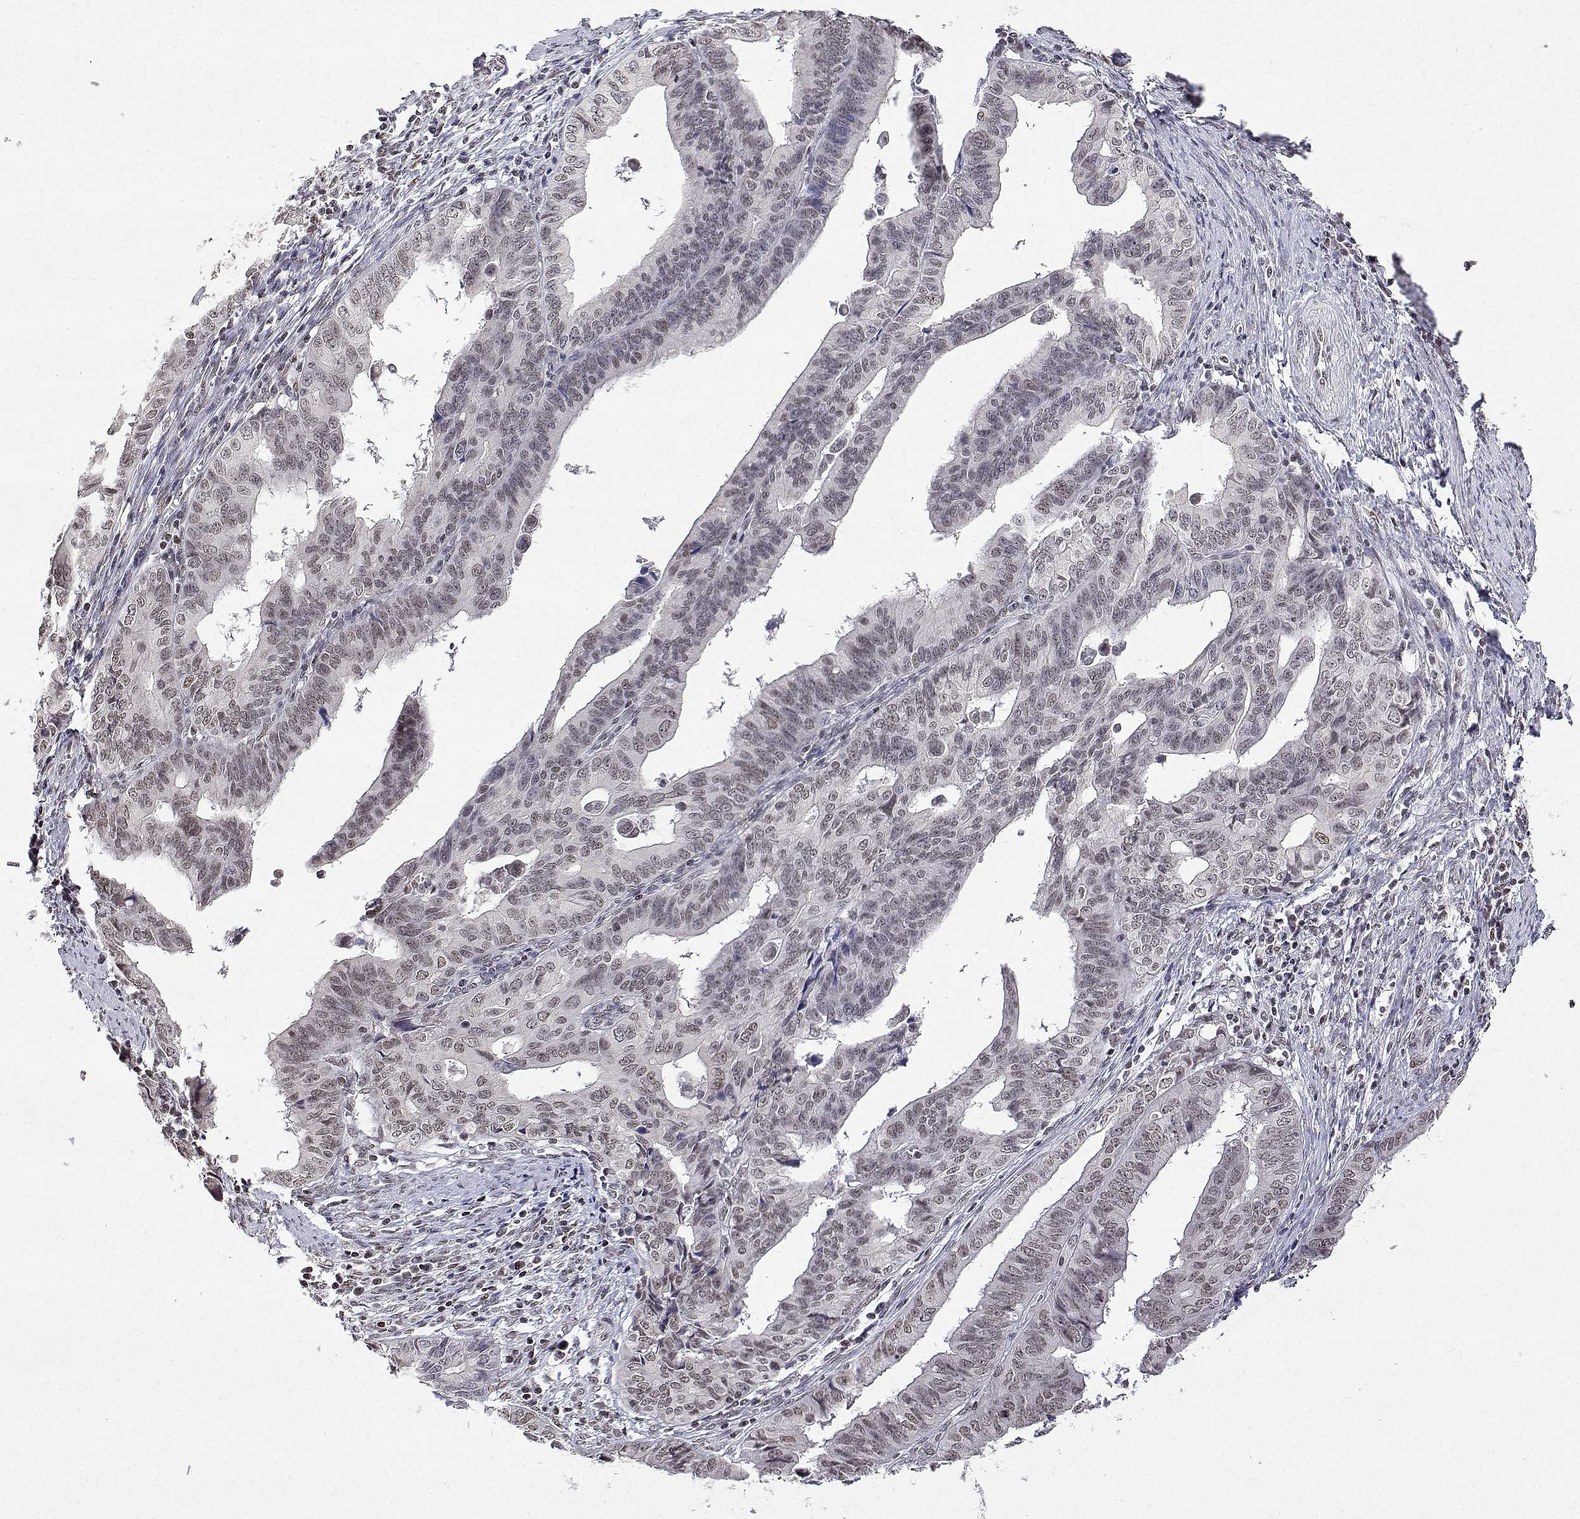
{"staining": {"intensity": "weak", "quantity": ">75%", "location": "nuclear"}, "tissue": "endometrial cancer", "cell_type": "Tumor cells", "image_type": "cancer", "snomed": [{"axis": "morphology", "description": "Adenocarcinoma, NOS"}, {"axis": "topography", "description": "Endometrium"}], "caption": "Immunohistochemistry of human endometrial cancer (adenocarcinoma) displays low levels of weak nuclear positivity in about >75% of tumor cells. The staining is performed using DAB brown chromogen to label protein expression. The nuclei are counter-stained blue using hematoxylin.", "gene": "XPC", "patient": {"sex": "female", "age": 65}}